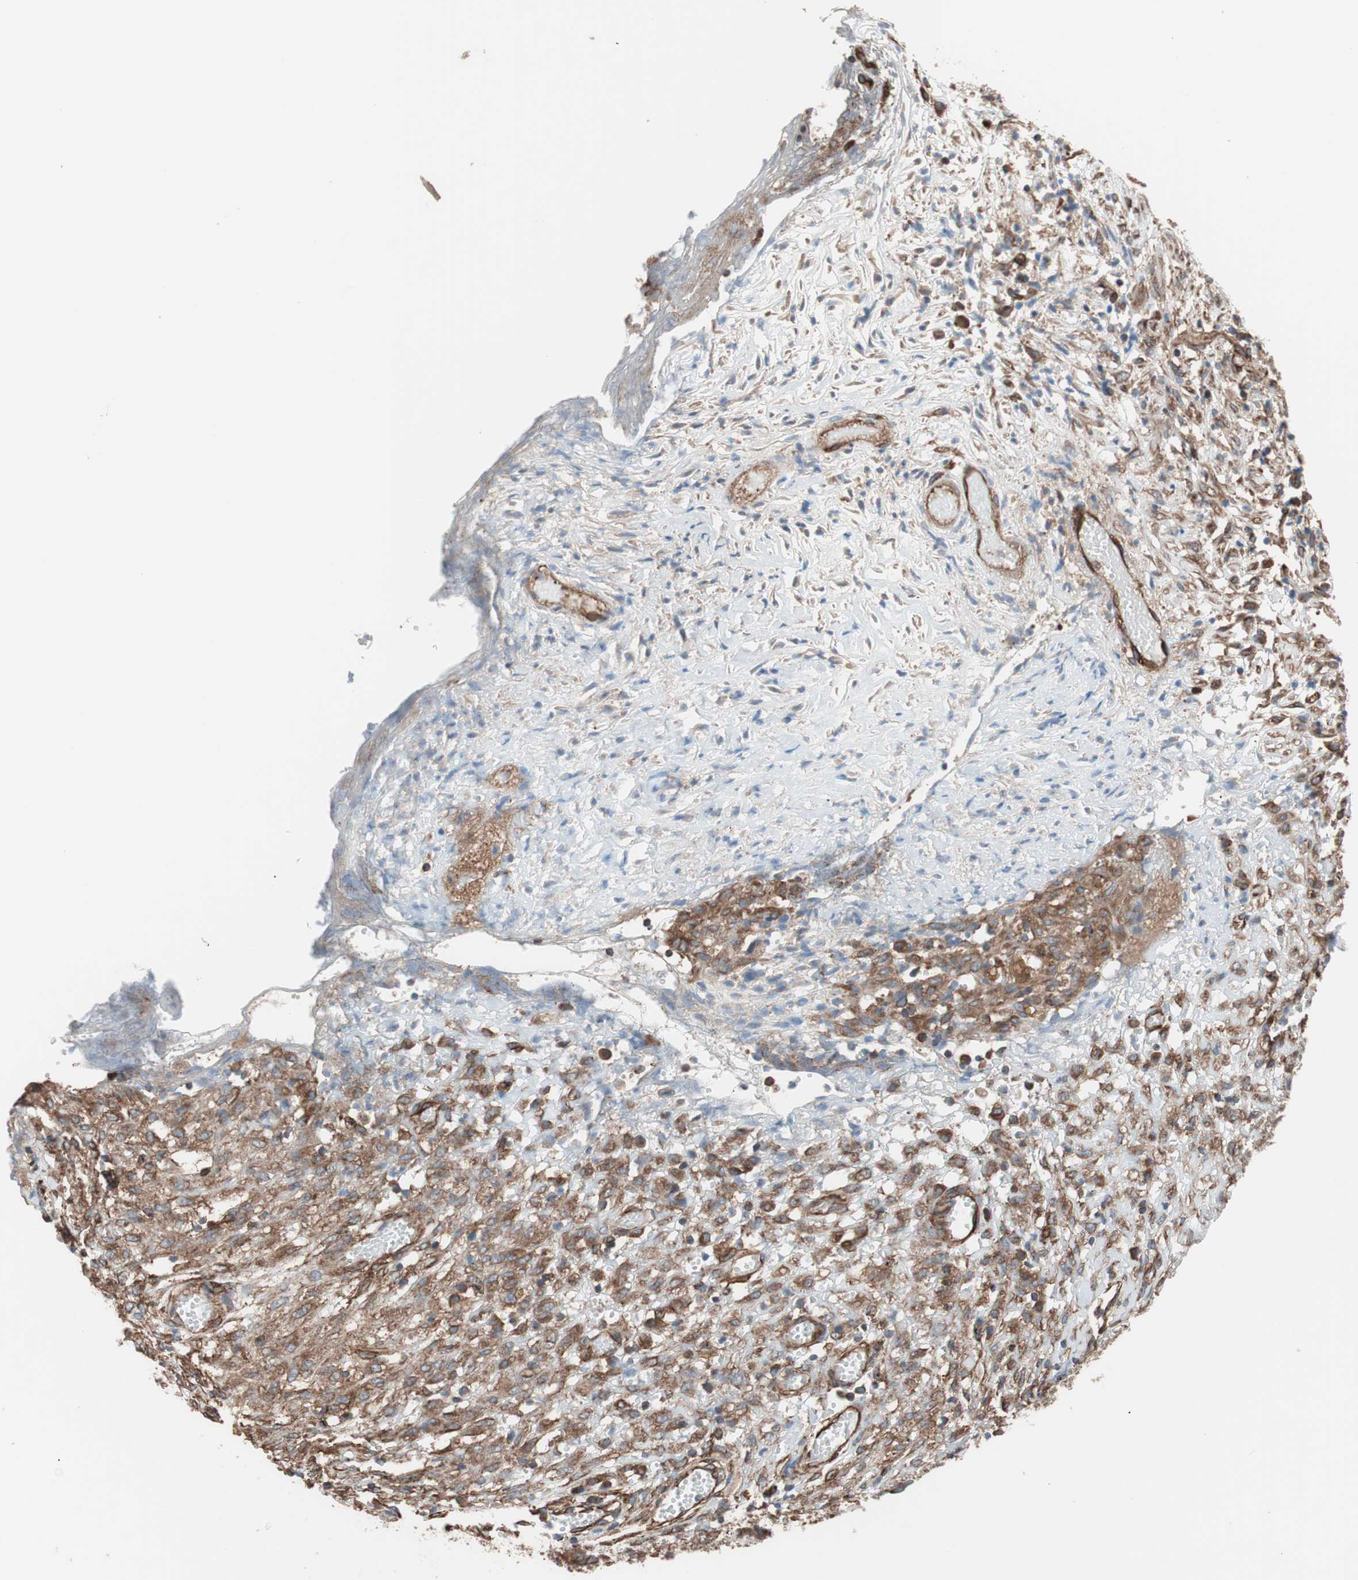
{"staining": {"intensity": "moderate", "quantity": ">75%", "location": "cytoplasmic/membranous"}, "tissue": "ovarian cancer", "cell_type": "Tumor cells", "image_type": "cancer", "snomed": [{"axis": "morphology", "description": "Carcinoma, endometroid"}, {"axis": "topography", "description": "Ovary"}], "caption": "A brown stain shows moderate cytoplasmic/membranous staining of a protein in ovarian cancer tumor cells.", "gene": "GPSM2", "patient": {"sex": "female", "age": 42}}